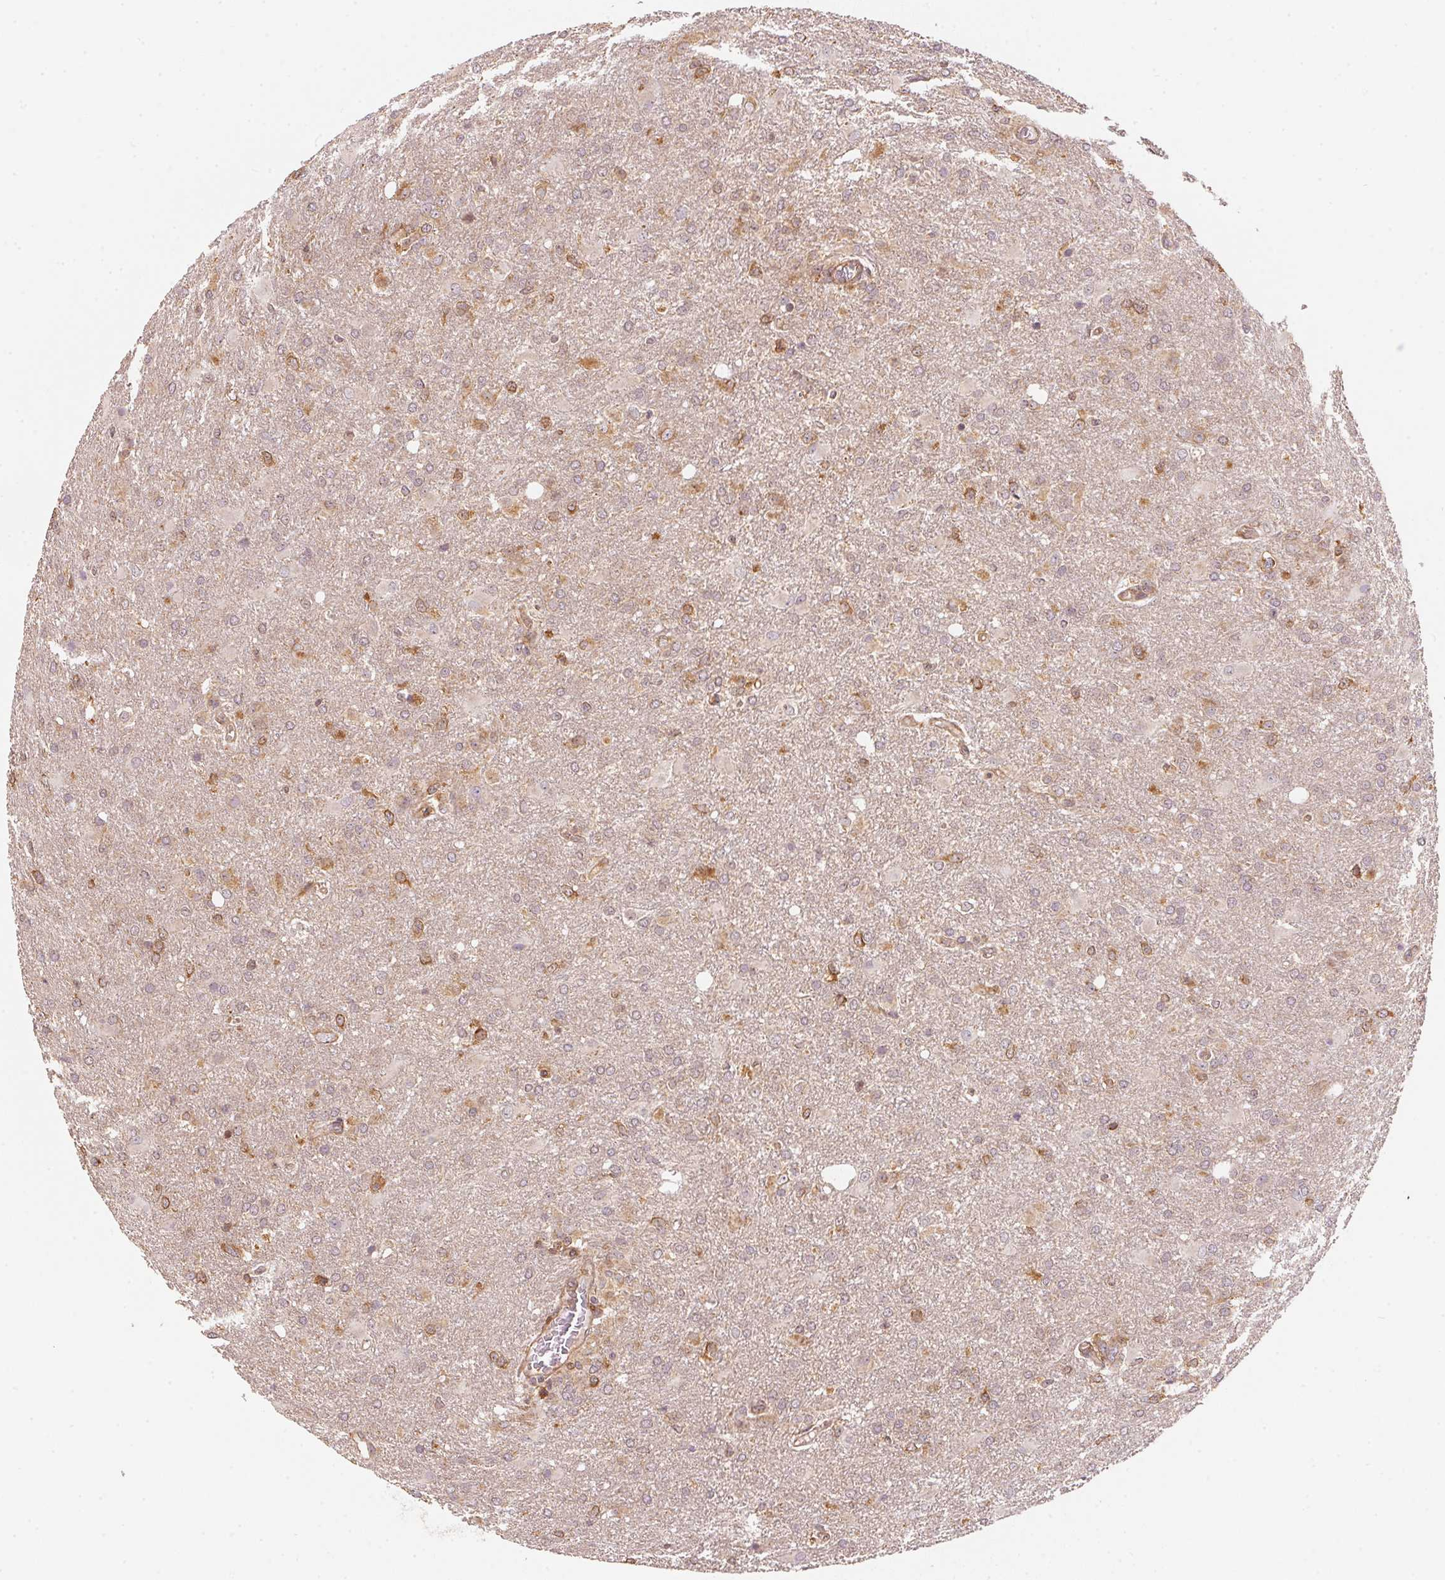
{"staining": {"intensity": "moderate", "quantity": "<25%", "location": "cytoplasmic/membranous"}, "tissue": "glioma", "cell_type": "Tumor cells", "image_type": "cancer", "snomed": [{"axis": "morphology", "description": "Glioma, malignant, High grade"}, {"axis": "topography", "description": "Brain"}], "caption": "IHC (DAB (3,3'-diaminobenzidine)) staining of human glioma reveals moderate cytoplasmic/membranous protein staining in about <25% of tumor cells.", "gene": "STRN4", "patient": {"sex": "male", "age": 68}}